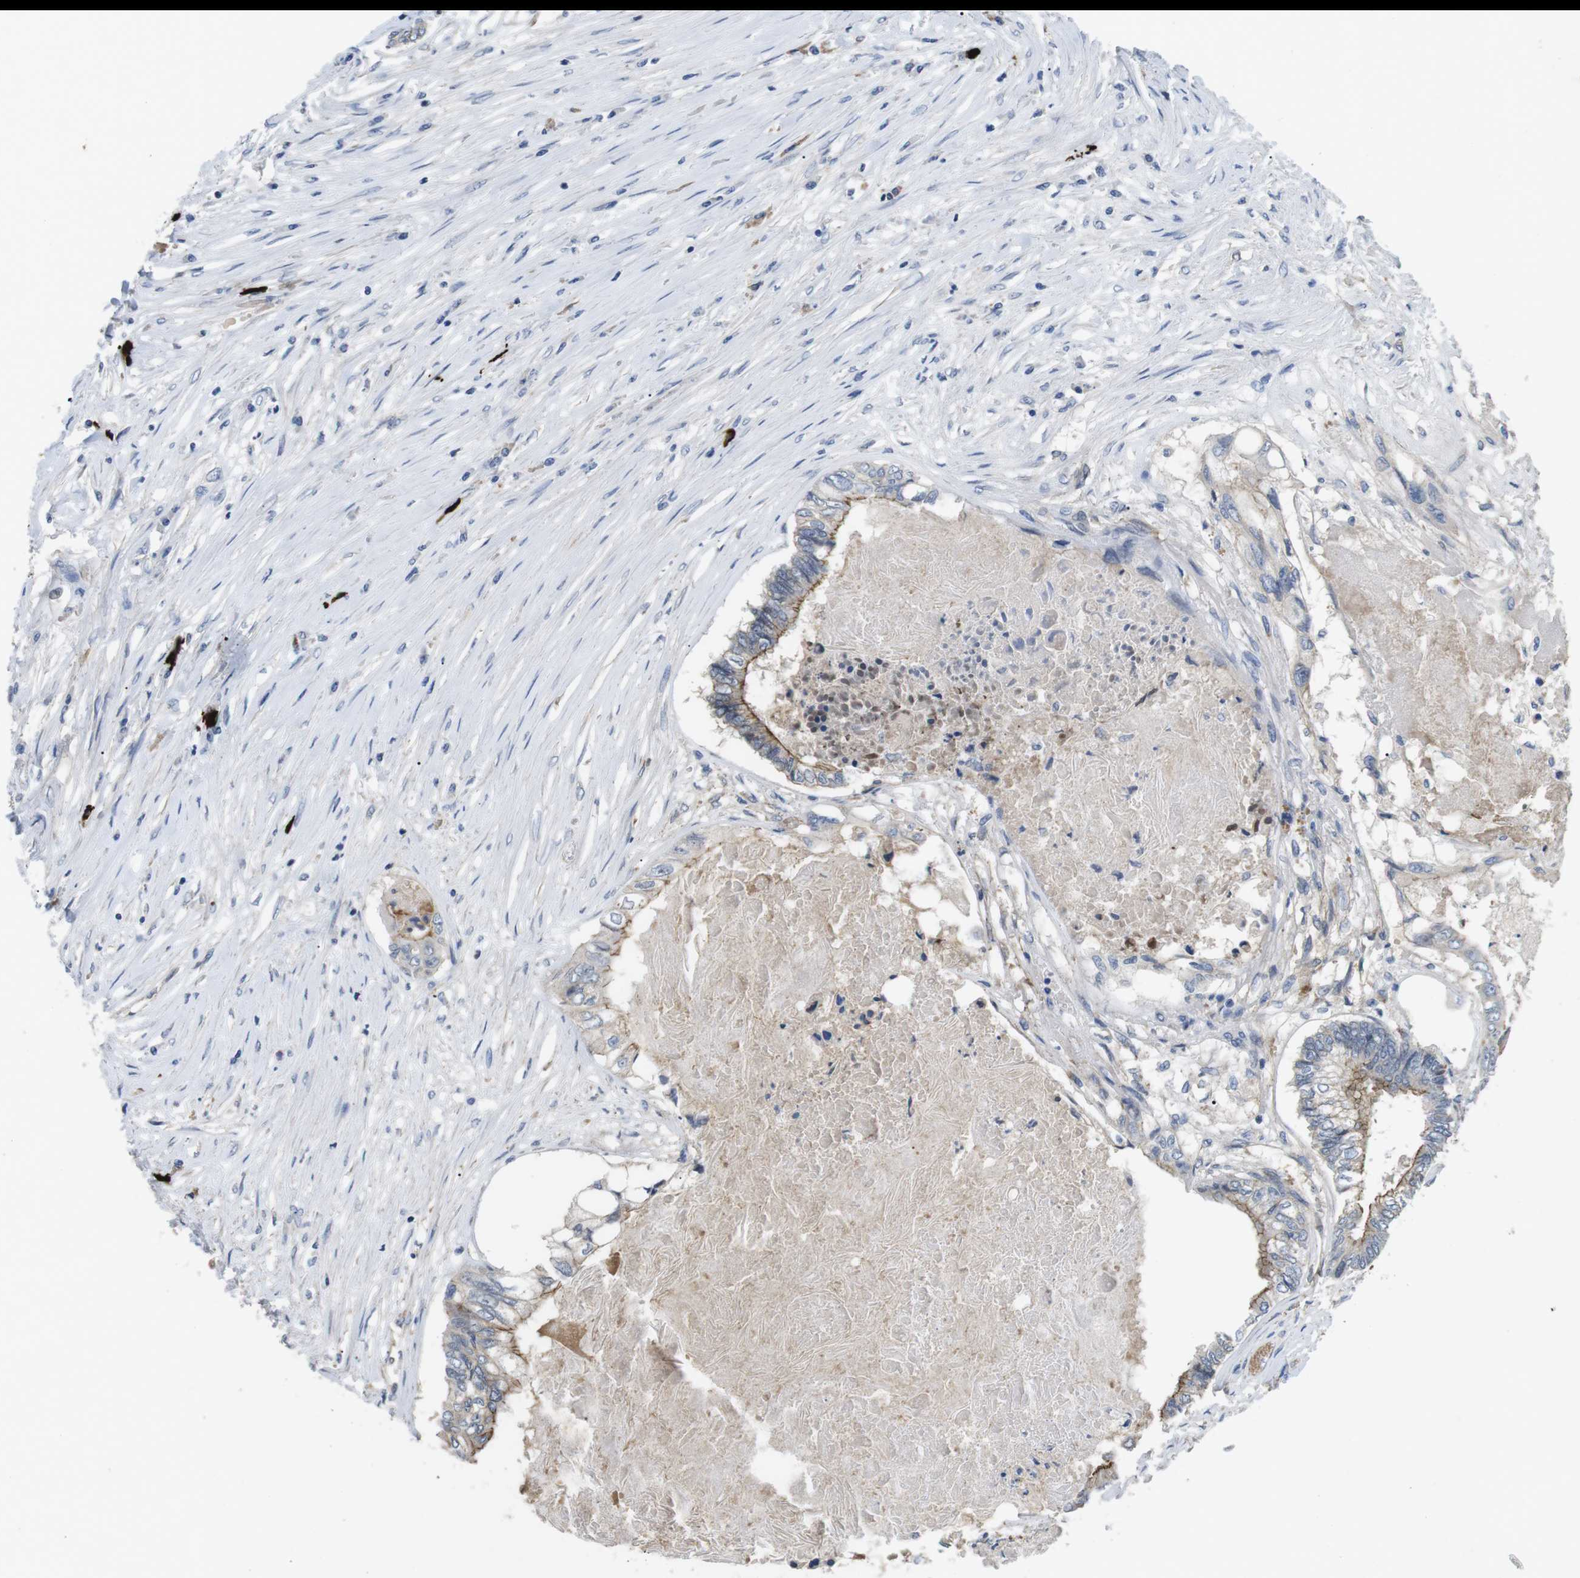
{"staining": {"intensity": "moderate", "quantity": "25%-75%", "location": "cytoplasmic/membranous"}, "tissue": "colorectal cancer", "cell_type": "Tumor cells", "image_type": "cancer", "snomed": [{"axis": "morphology", "description": "Adenocarcinoma, NOS"}, {"axis": "topography", "description": "Rectum"}], "caption": "High-magnification brightfield microscopy of colorectal cancer stained with DAB (brown) and counterstained with hematoxylin (blue). tumor cells exhibit moderate cytoplasmic/membranous staining is seen in about25%-75% of cells.", "gene": "NECTIN1", "patient": {"sex": "male", "age": 63}}